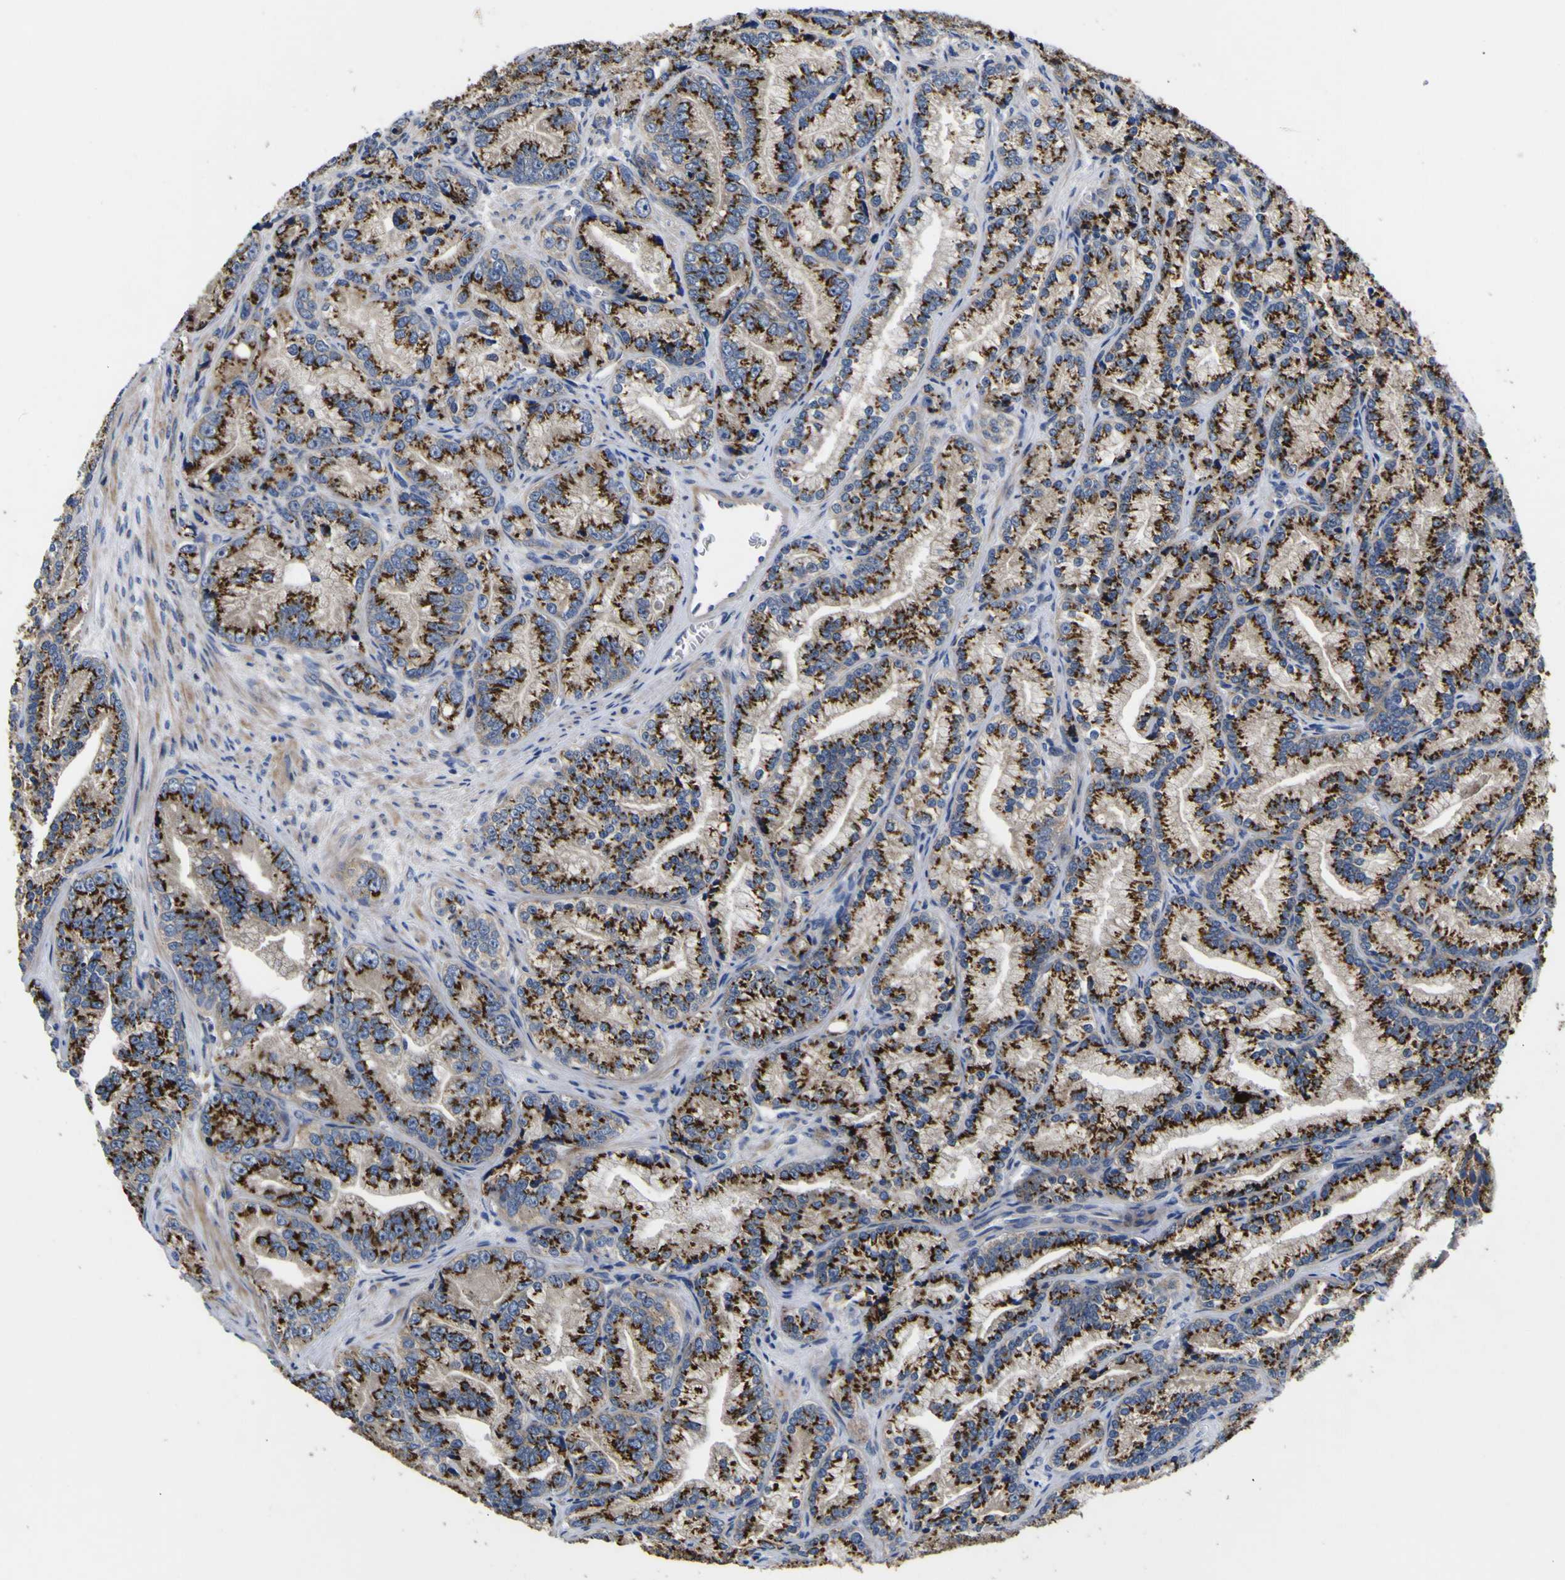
{"staining": {"intensity": "strong", "quantity": ">75%", "location": "cytoplasmic/membranous"}, "tissue": "prostate cancer", "cell_type": "Tumor cells", "image_type": "cancer", "snomed": [{"axis": "morphology", "description": "Adenocarcinoma, Low grade"}, {"axis": "topography", "description": "Prostate"}], "caption": "A brown stain labels strong cytoplasmic/membranous expression of a protein in prostate cancer tumor cells.", "gene": "COA1", "patient": {"sex": "male", "age": 89}}